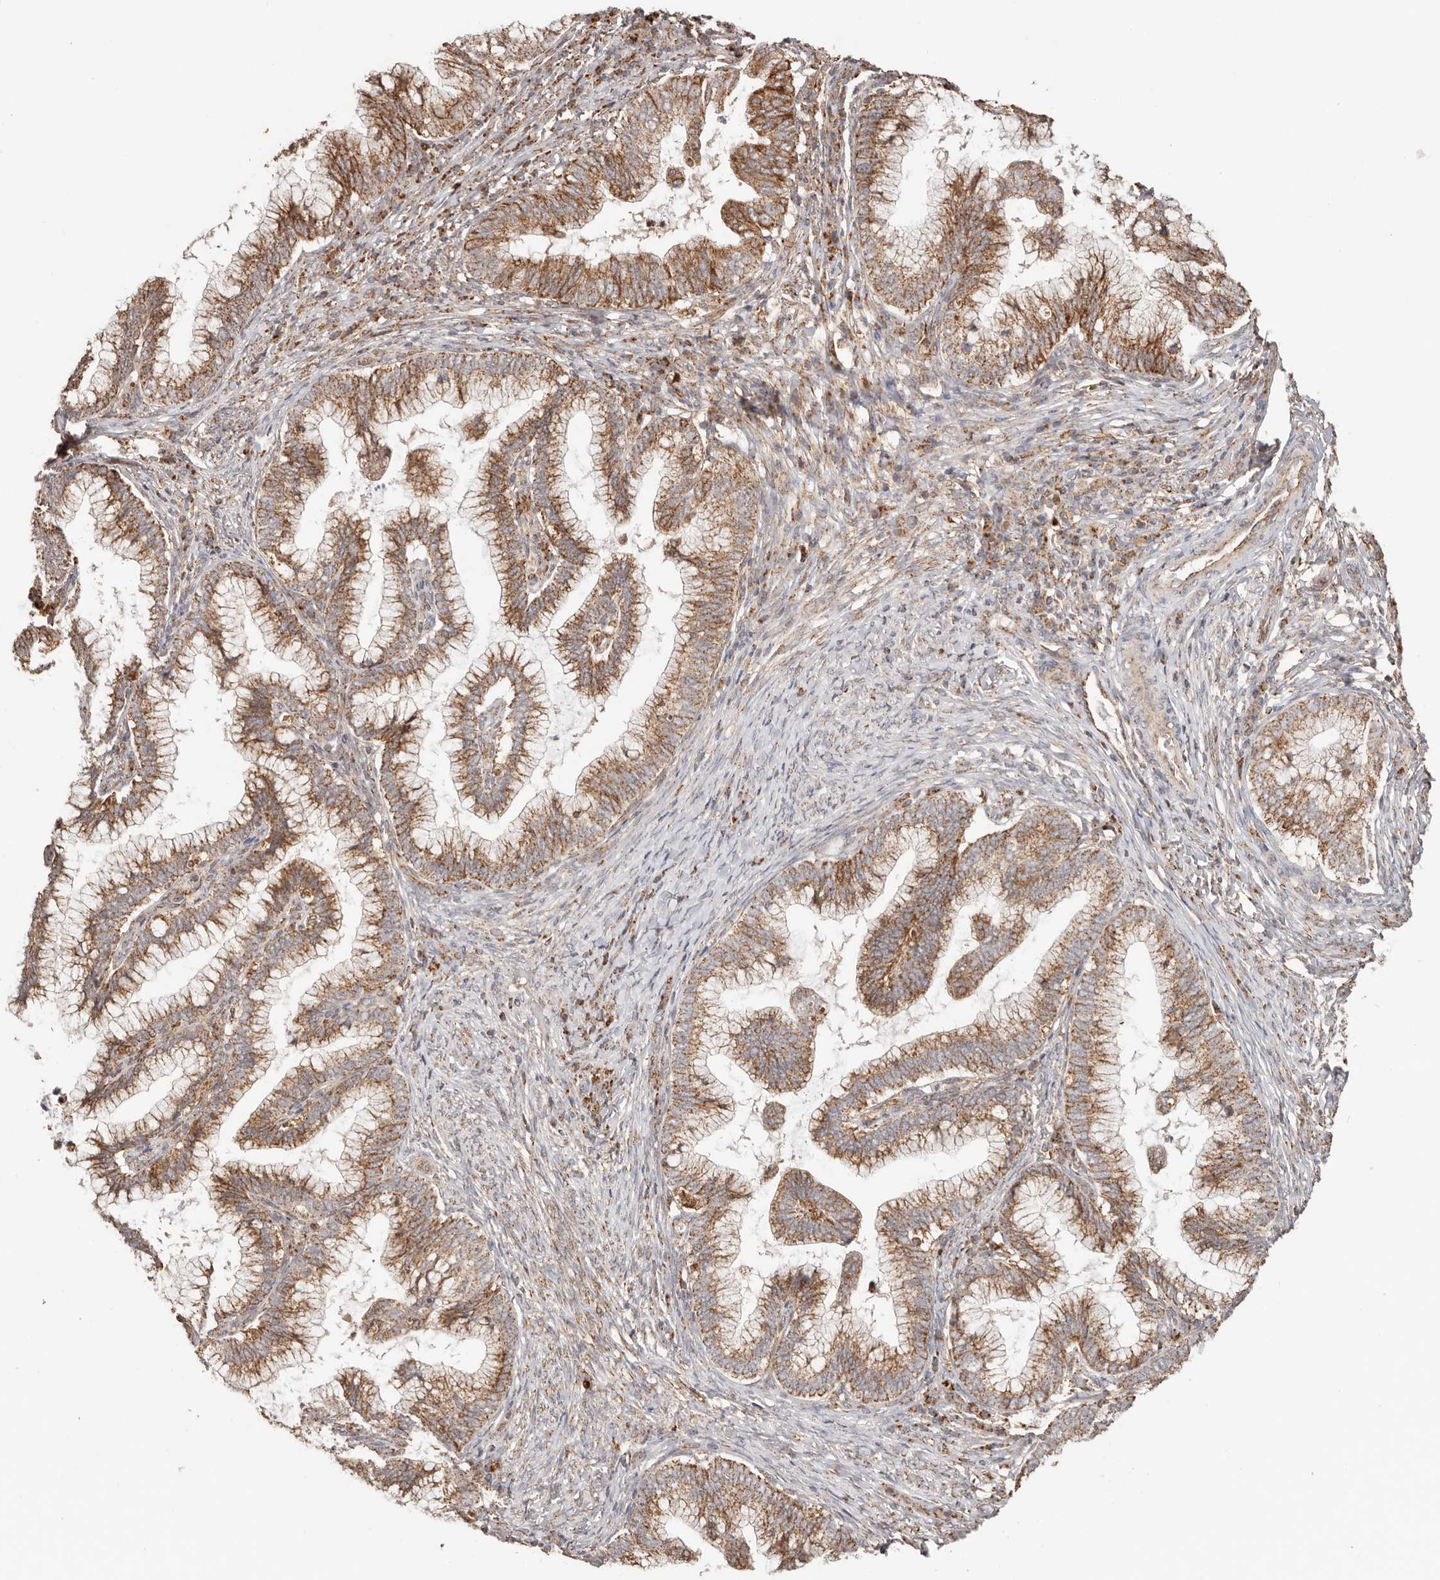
{"staining": {"intensity": "moderate", "quantity": ">75%", "location": "cytoplasmic/membranous"}, "tissue": "cervical cancer", "cell_type": "Tumor cells", "image_type": "cancer", "snomed": [{"axis": "morphology", "description": "Adenocarcinoma, NOS"}, {"axis": "topography", "description": "Cervix"}], "caption": "High-magnification brightfield microscopy of cervical adenocarcinoma stained with DAB (brown) and counterstained with hematoxylin (blue). tumor cells exhibit moderate cytoplasmic/membranous staining is identified in about>75% of cells. The staining was performed using DAB, with brown indicating positive protein expression. Nuclei are stained blue with hematoxylin.", "gene": "NDUFB11", "patient": {"sex": "female", "age": 36}}